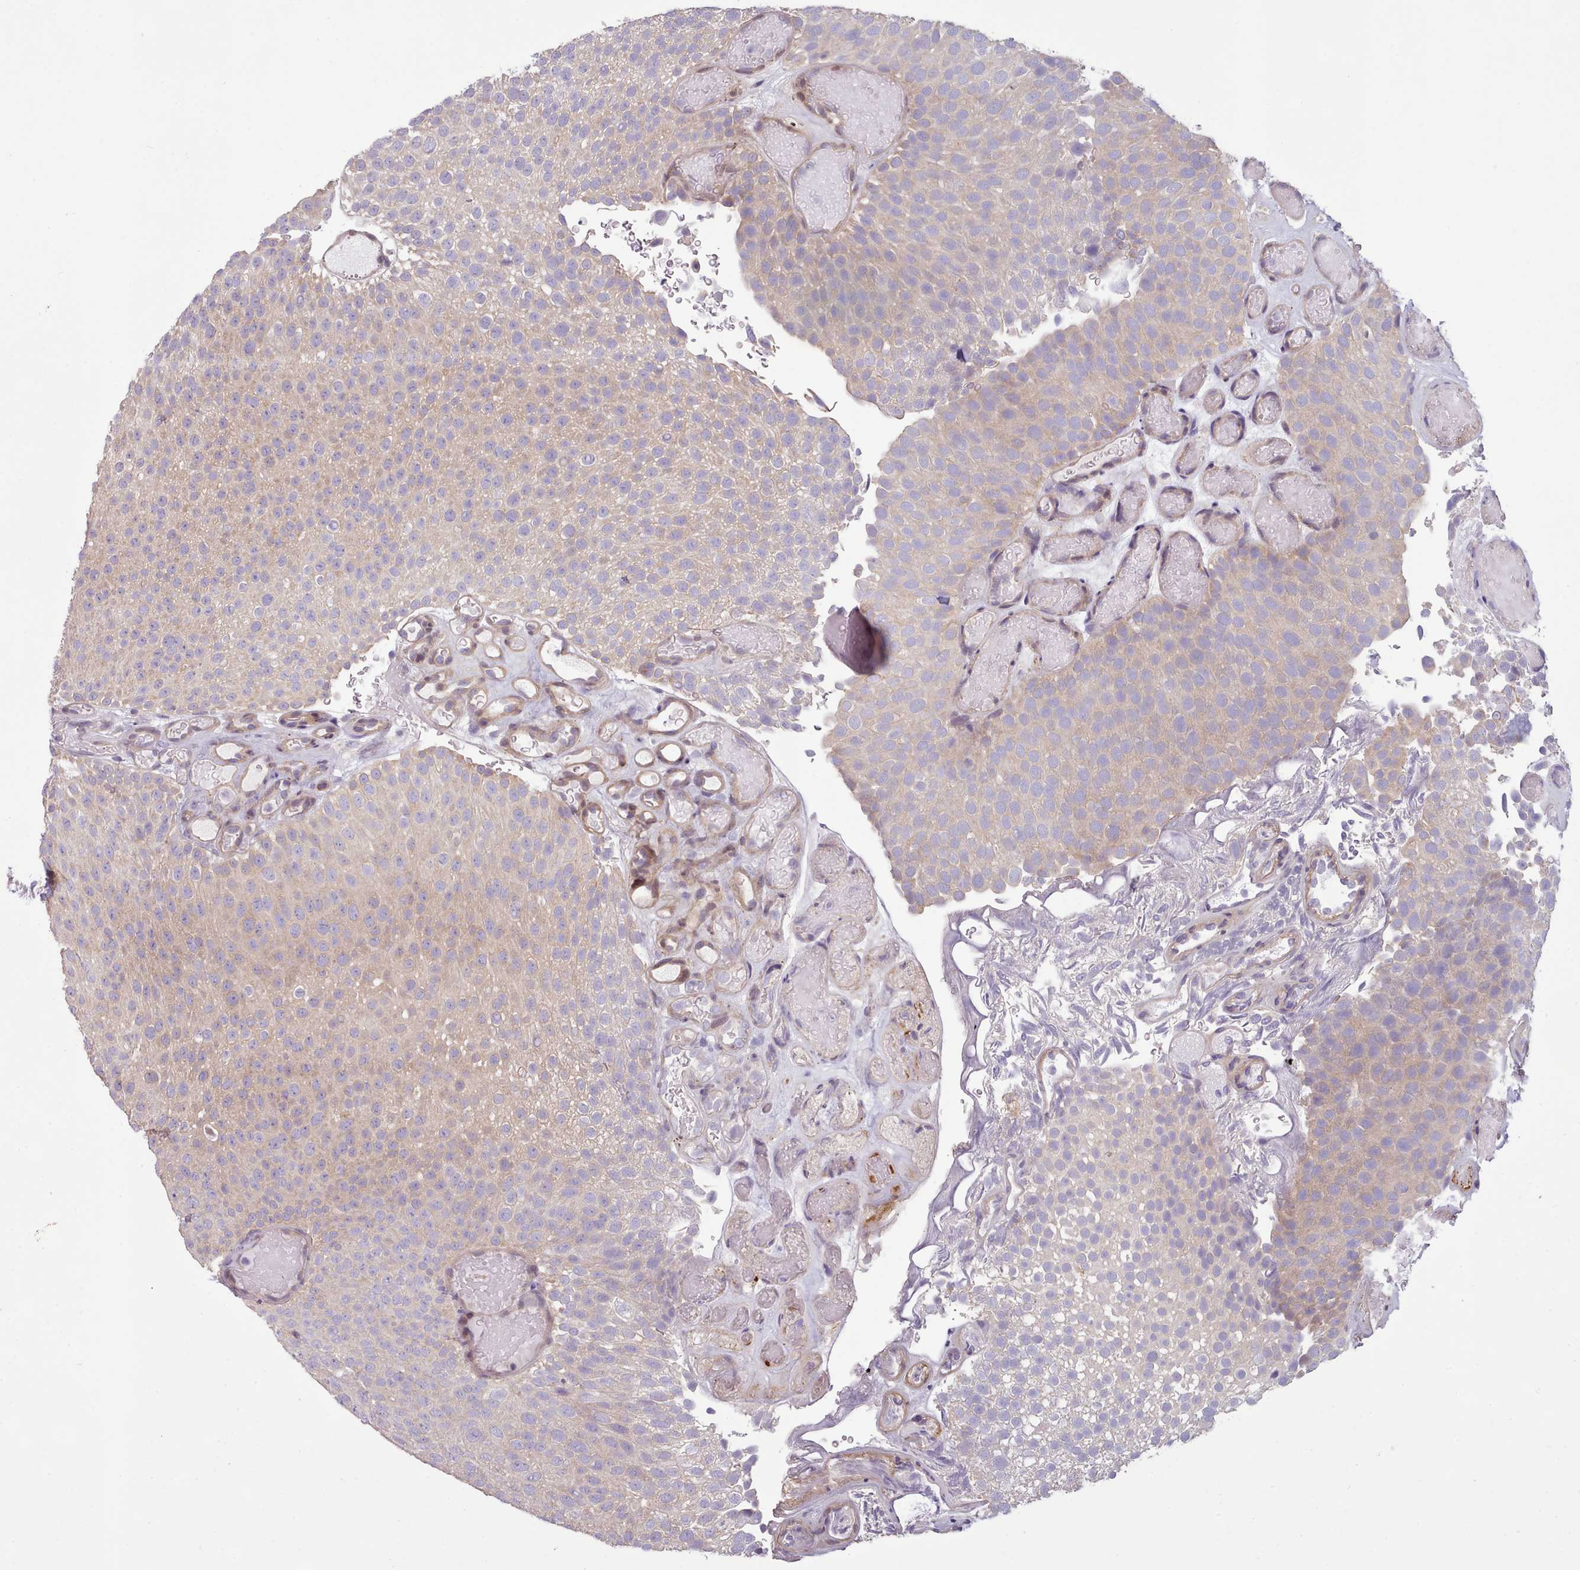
{"staining": {"intensity": "weak", "quantity": "25%-75%", "location": "cytoplasmic/membranous"}, "tissue": "urothelial cancer", "cell_type": "Tumor cells", "image_type": "cancer", "snomed": [{"axis": "morphology", "description": "Urothelial carcinoma, Low grade"}, {"axis": "topography", "description": "Urinary bladder"}], "caption": "Brown immunohistochemical staining in urothelial cancer demonstrates weak cytoplasmic/membranous expression in about 25%-75% of tumor cells.", "gene": "DPF1", "patient": {"sex": "male", "age": 78}}